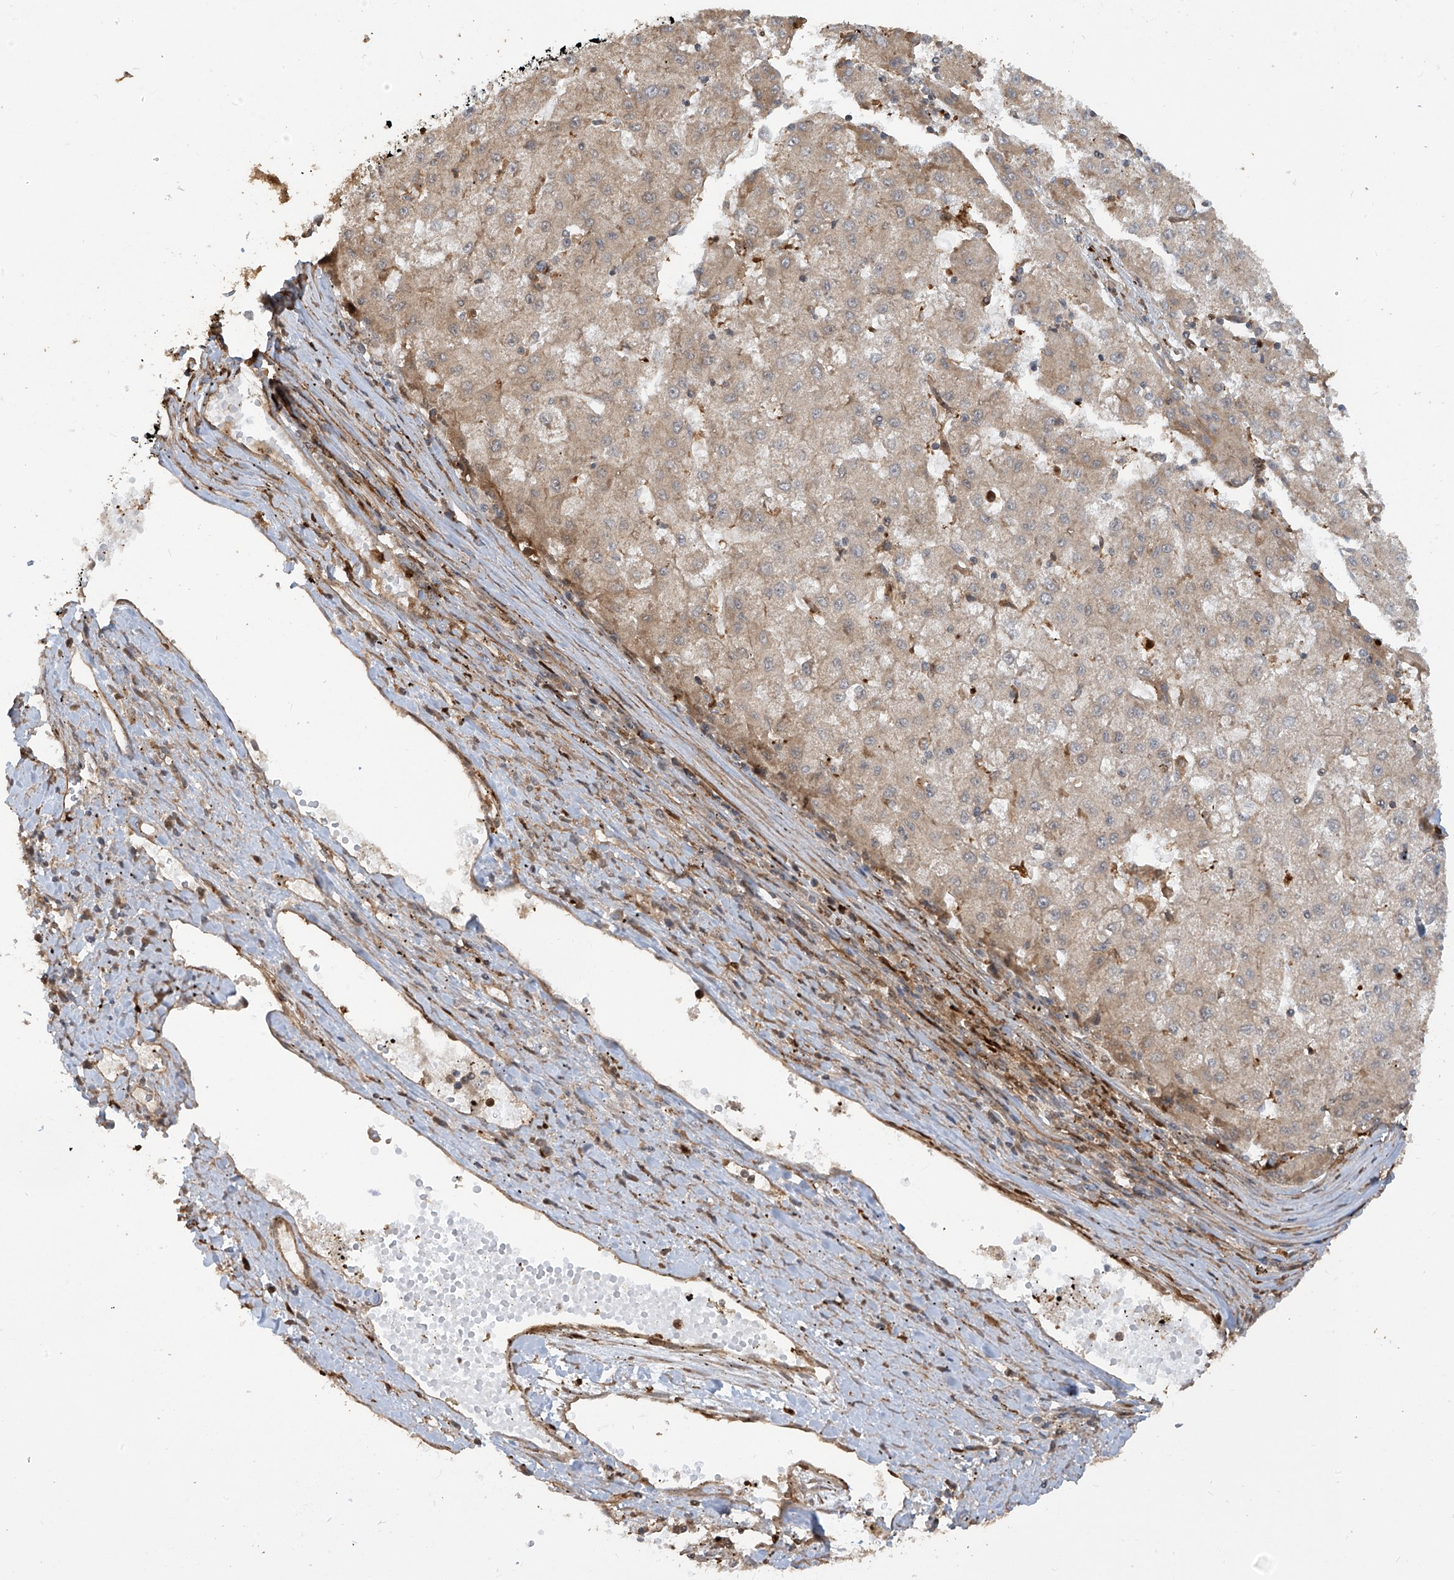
{"staining": {"intensity": "weak", "quantity": "25%-75%", "location": "cytoplasmic/membranous"}, "tissue": "liver cancer", "cell_type": "Tumor cells", "image_type": "cancer", "snomed": [{"axis": "morphology", "description": "Carcinoma, Hepatocellular, NOS"}, {"axis": "topography", "description": "Liver"}], "caption": "Liver cancer was stained to show a protein in brown. There is low levels of weak cytoplasmic/membranous staining in about 25%-75% of tumor cells.", "gene": "ATAD2B", "patient": {"sex": "male", "age": 72}}